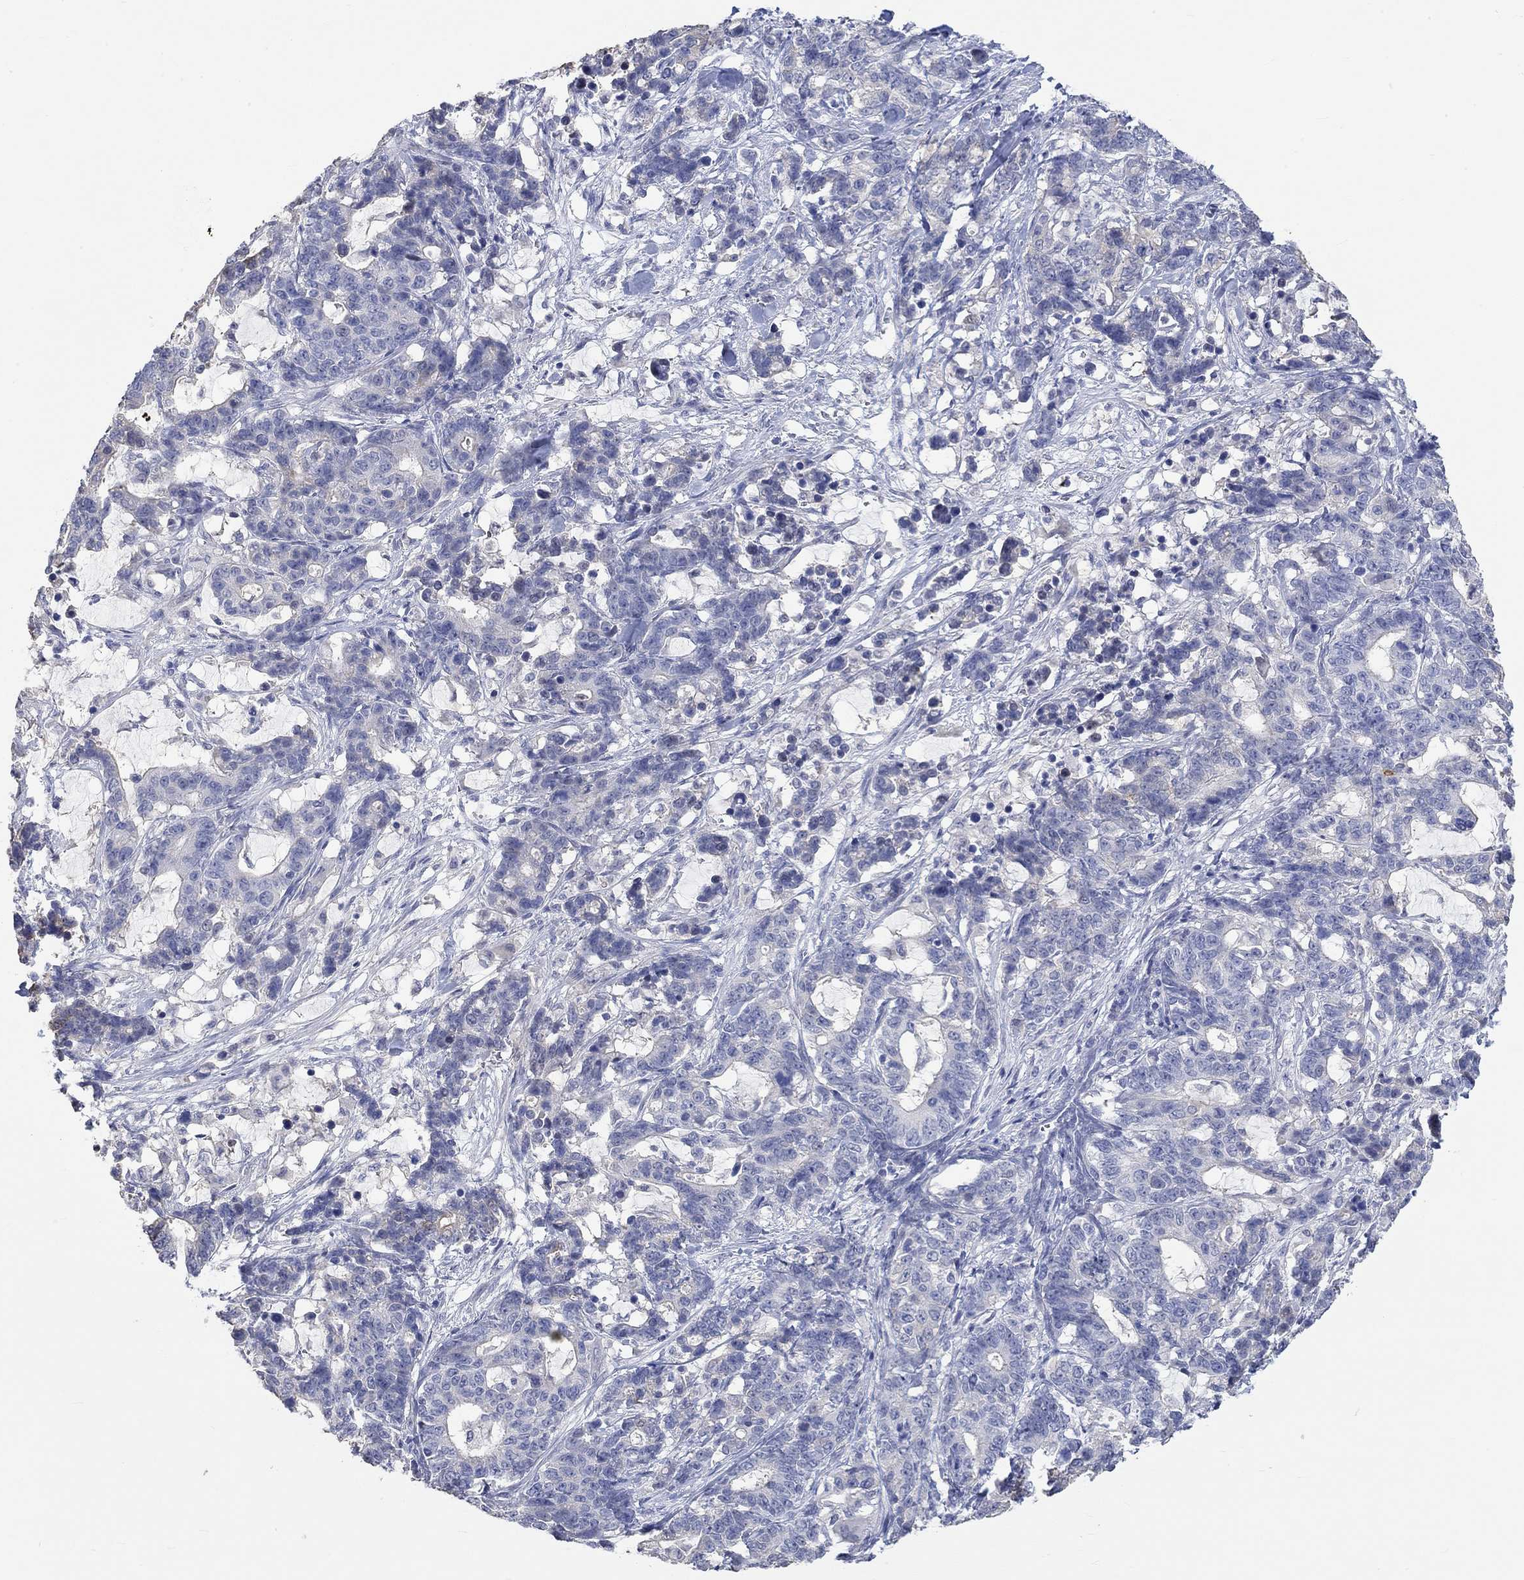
{"staining": {"intensity": "negative", "quantity": "none", "location": "none"}, "tissue": "stomach cancer", "cell_type": "Tumor cells", "image_type": "cancer", "snomed": [{"axis": "morphology", "description": "Normal tissue, NOS"}, {"axis": "morphology", "description": "Adenocarcinoma, NOS"}, {"axis": "topography", "description": "Stomach"}], "caption": "An immunohistochemistry (IHC) histopathology image of adenocarcinoma (stomach) is shown. There is no staining in tumor cells of adenocarcinoma (stomach).", "gene": "PNMA5", "patient": {"sex": "female", "age": 64}}